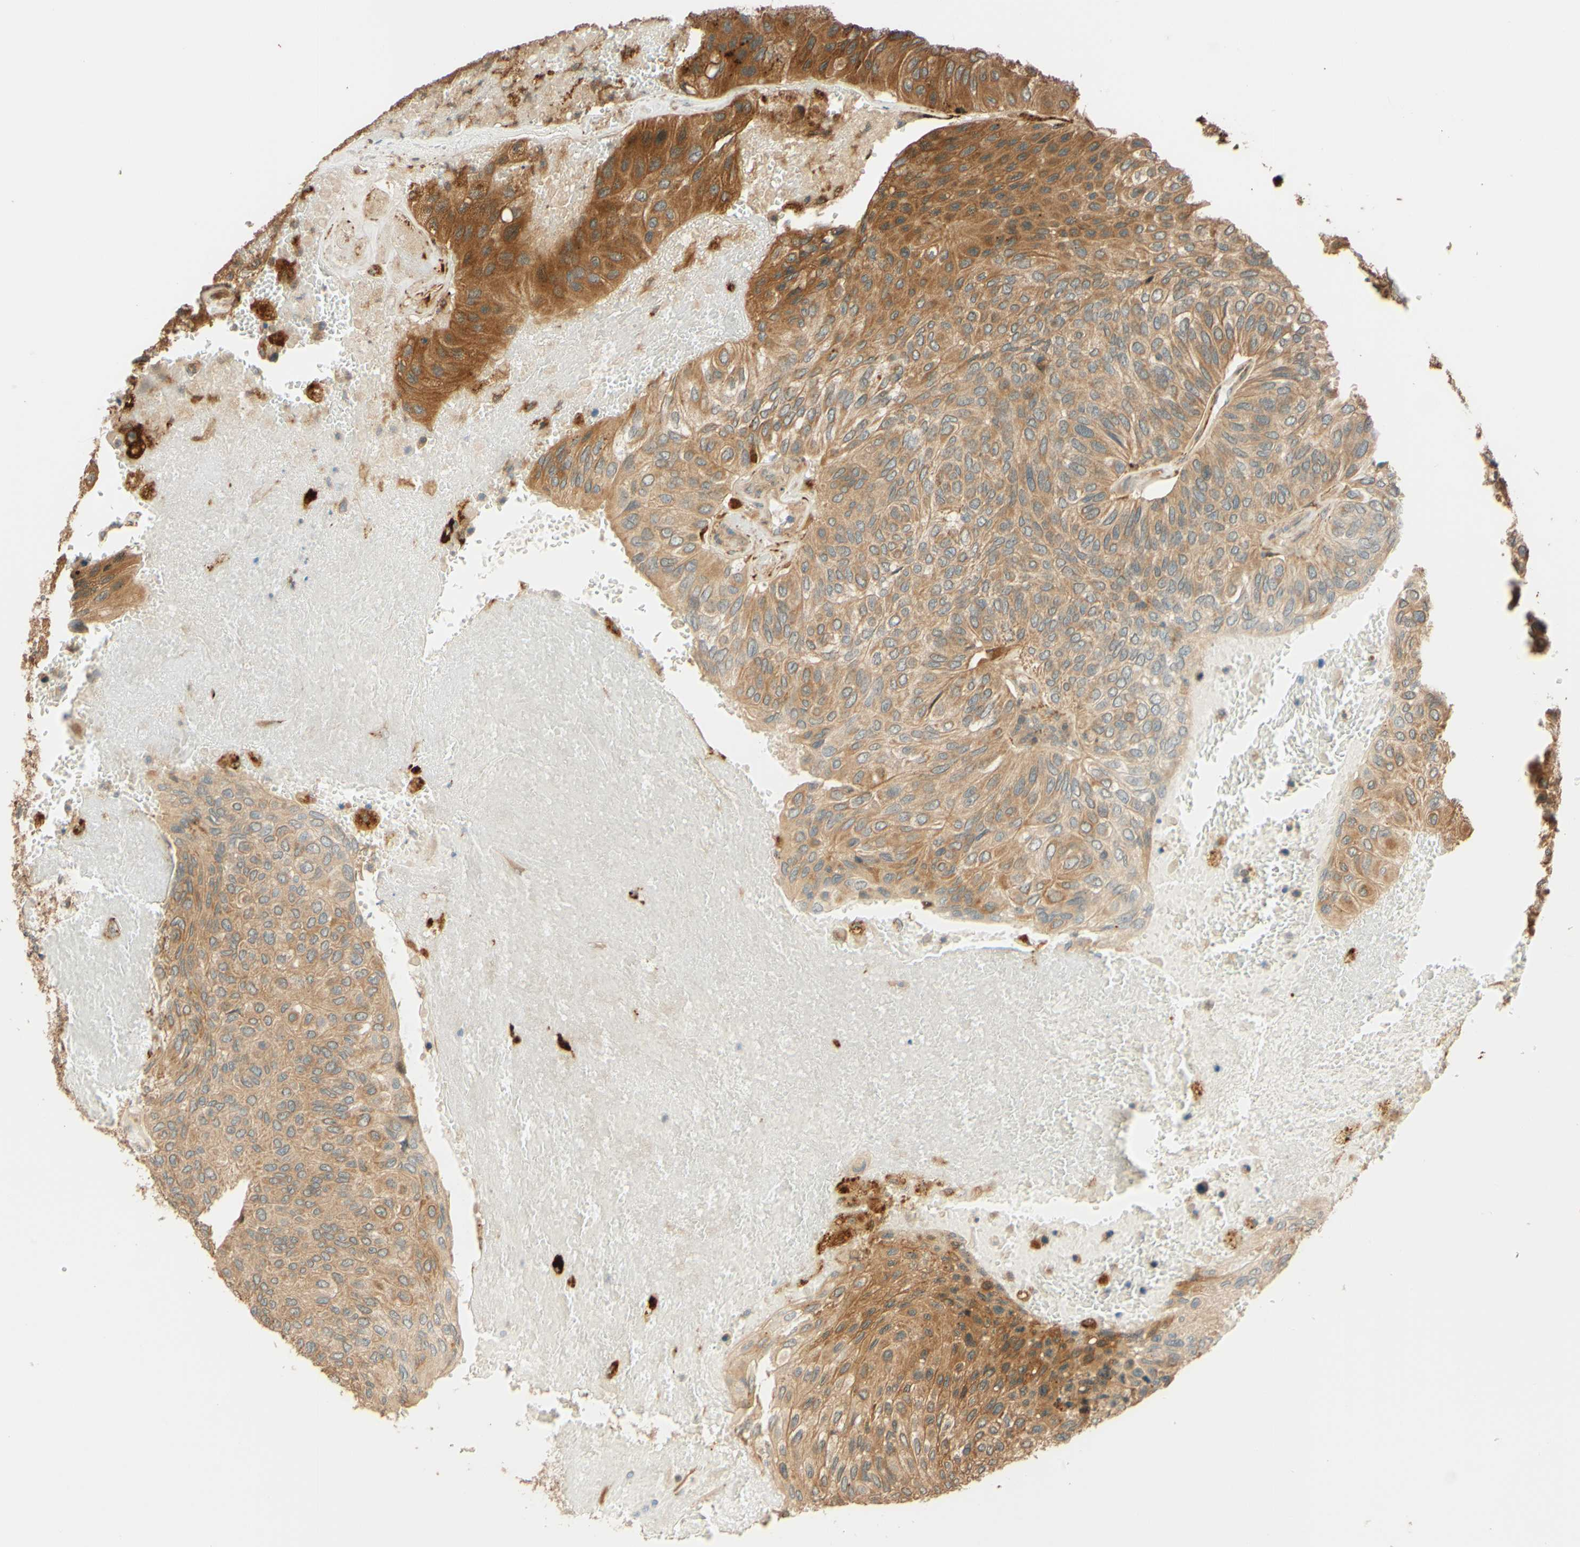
{"staining": {"intensity": "moderate", "quantity": ">75%", "location": "cytoplasmic/membranous"}, "tissue": "urothelial cancer", "cell_type": "Tumor cells", "image_type": "cancer", "snomed": [{"axis": "morphology", "description": "Urothelial carcinoma, High grade"}, {"axis": "topography", "description": "Urinary bladder"}], "caption": "Urothelial cancer was stained to show a protein in brown. There is medium levels of moderate cytoplasmic/membranous expression in approximately >75% of tumor cells.", "gene": "RNF19A", "patient": {"sex": "male", "age": 66}}